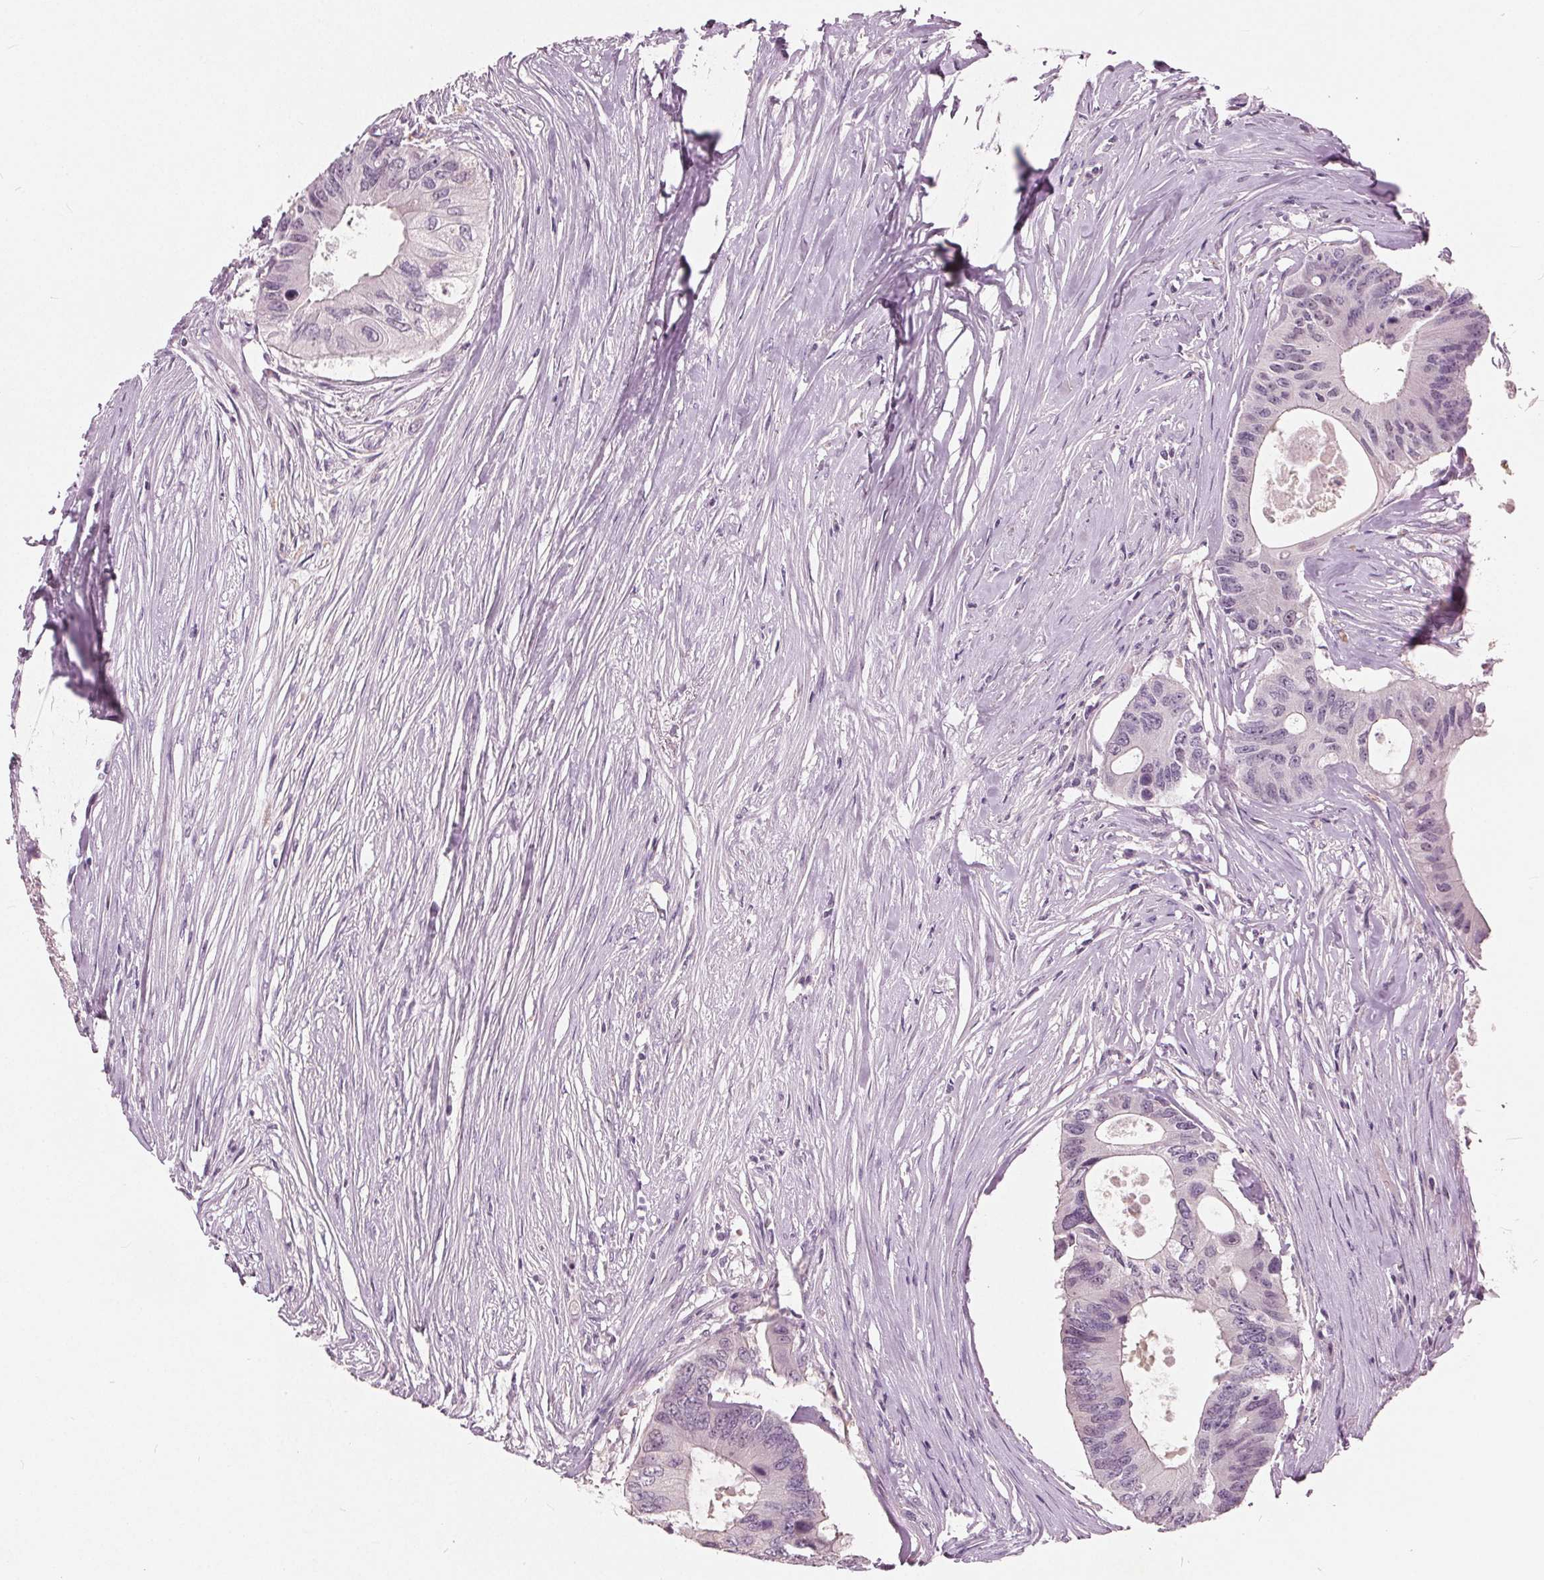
{"staining": {"intensity": "negative", "quantity": "none", "location": "none"}, "tissue": "colorectal cancer", "cell_type": "Tumor cells", "image_type": "cancer", "snomed": [{"axis": "morphology", "description": "Adenocarcinoma, NOS"}, {"axis": "topography", "description": "Colon"}], "caption": "A photomicrograph of colorectal adenocarcinoma stained for a protein shows no brown staining in tumor cells. (DAB immunohistochemistry (IHC), high magnification).", "gene": "TKFC", "patient": {"sex": "male", "age": 71}}